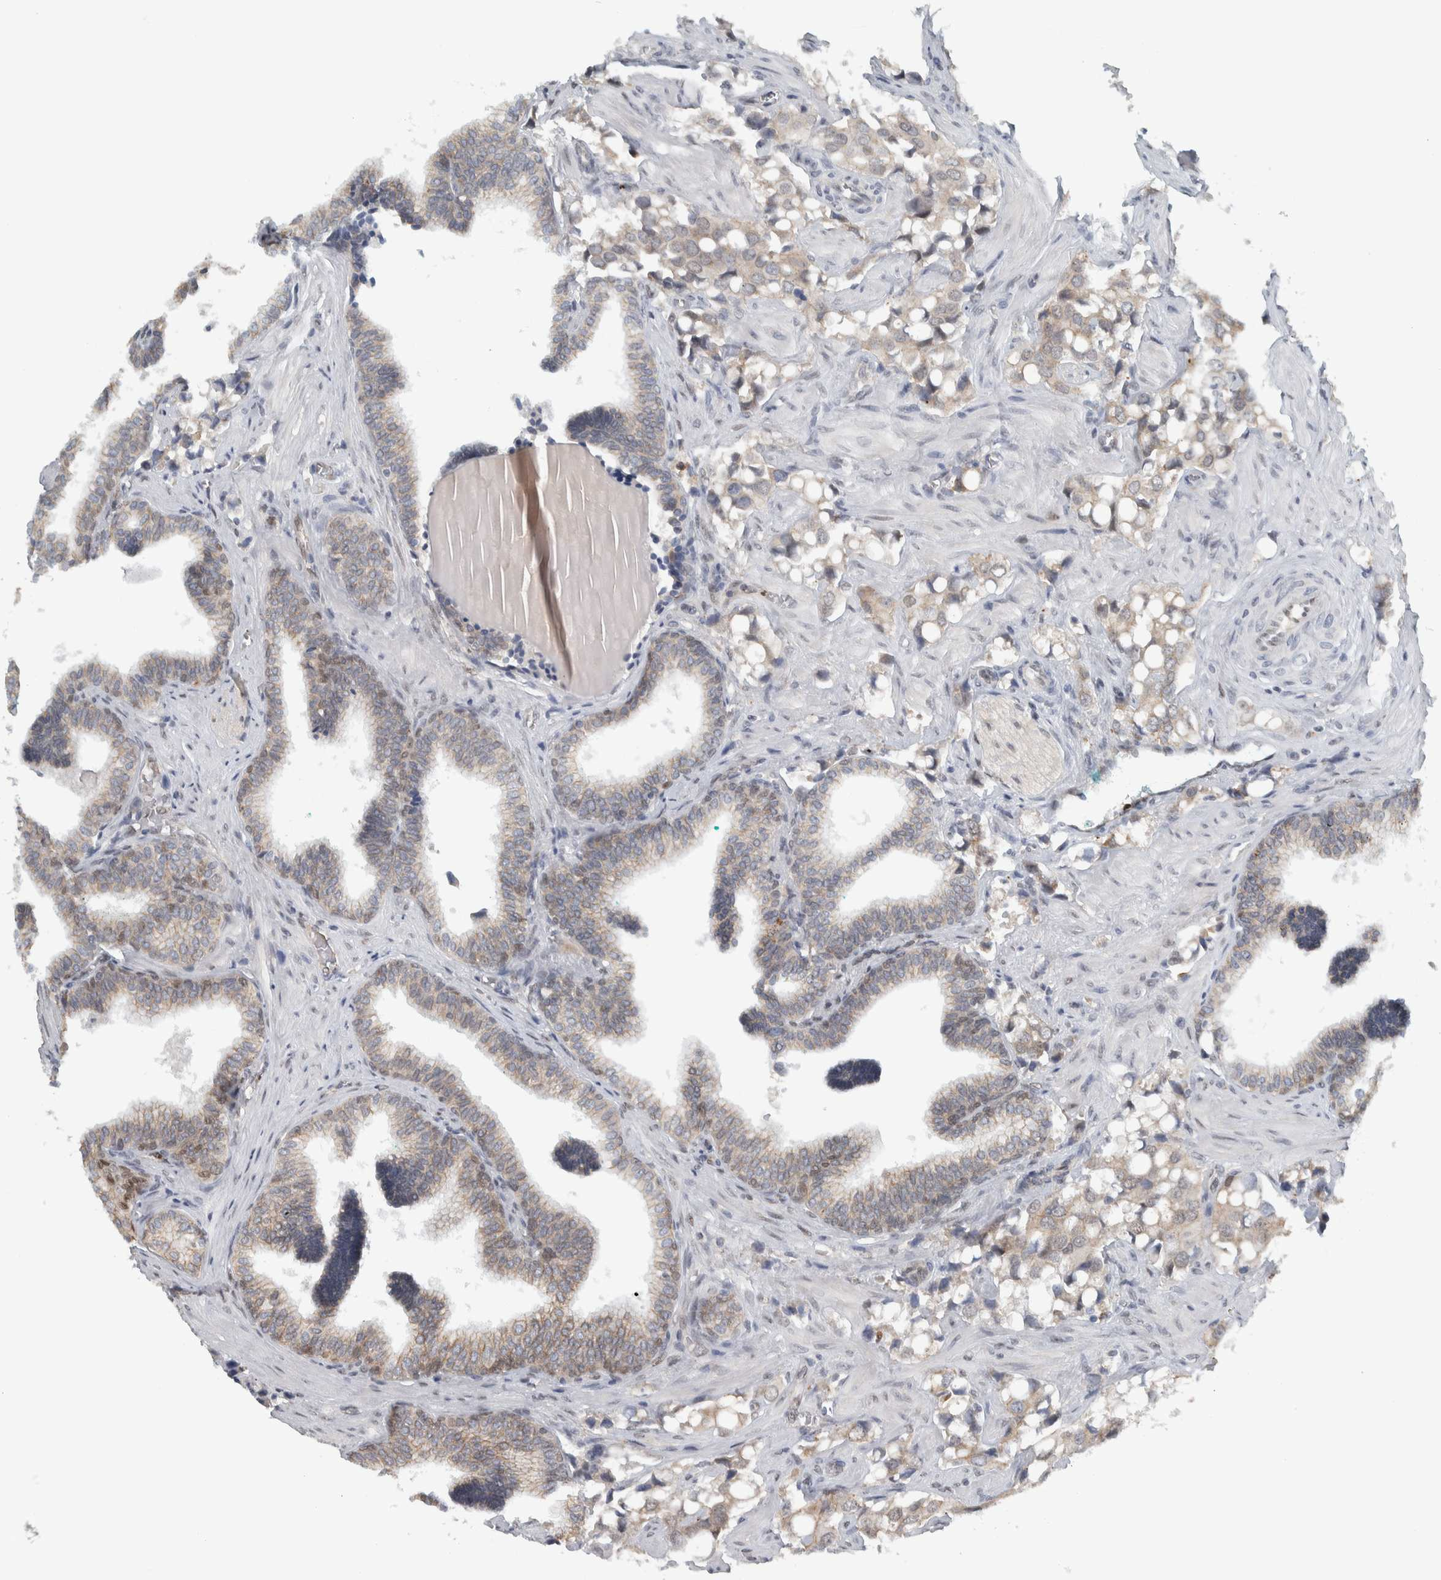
{"staining": {"intensity": "weak", "quantity": "25%-75%", "location": "cytoplasmic/membranous"}, "tissue": "prostate cancer", "cell_type": "Tumor cells", "image_type": "cancer", "snomed": [{"axis": "morphology", "description": "Adenocarcinoma, High grade"}, {"axis": "topography", "description": "Prostate"}], "caption": "A photomicrograph showing weak cytoplasmic/membranous expression in about 25%-75% of tumor cells in prostate cancer (adenocarcinoma (high-grade)), as visualized by brown immunohistochemical staining.", "gene": "ADPRM", "patient": {"sex": "male", "age": 52}}